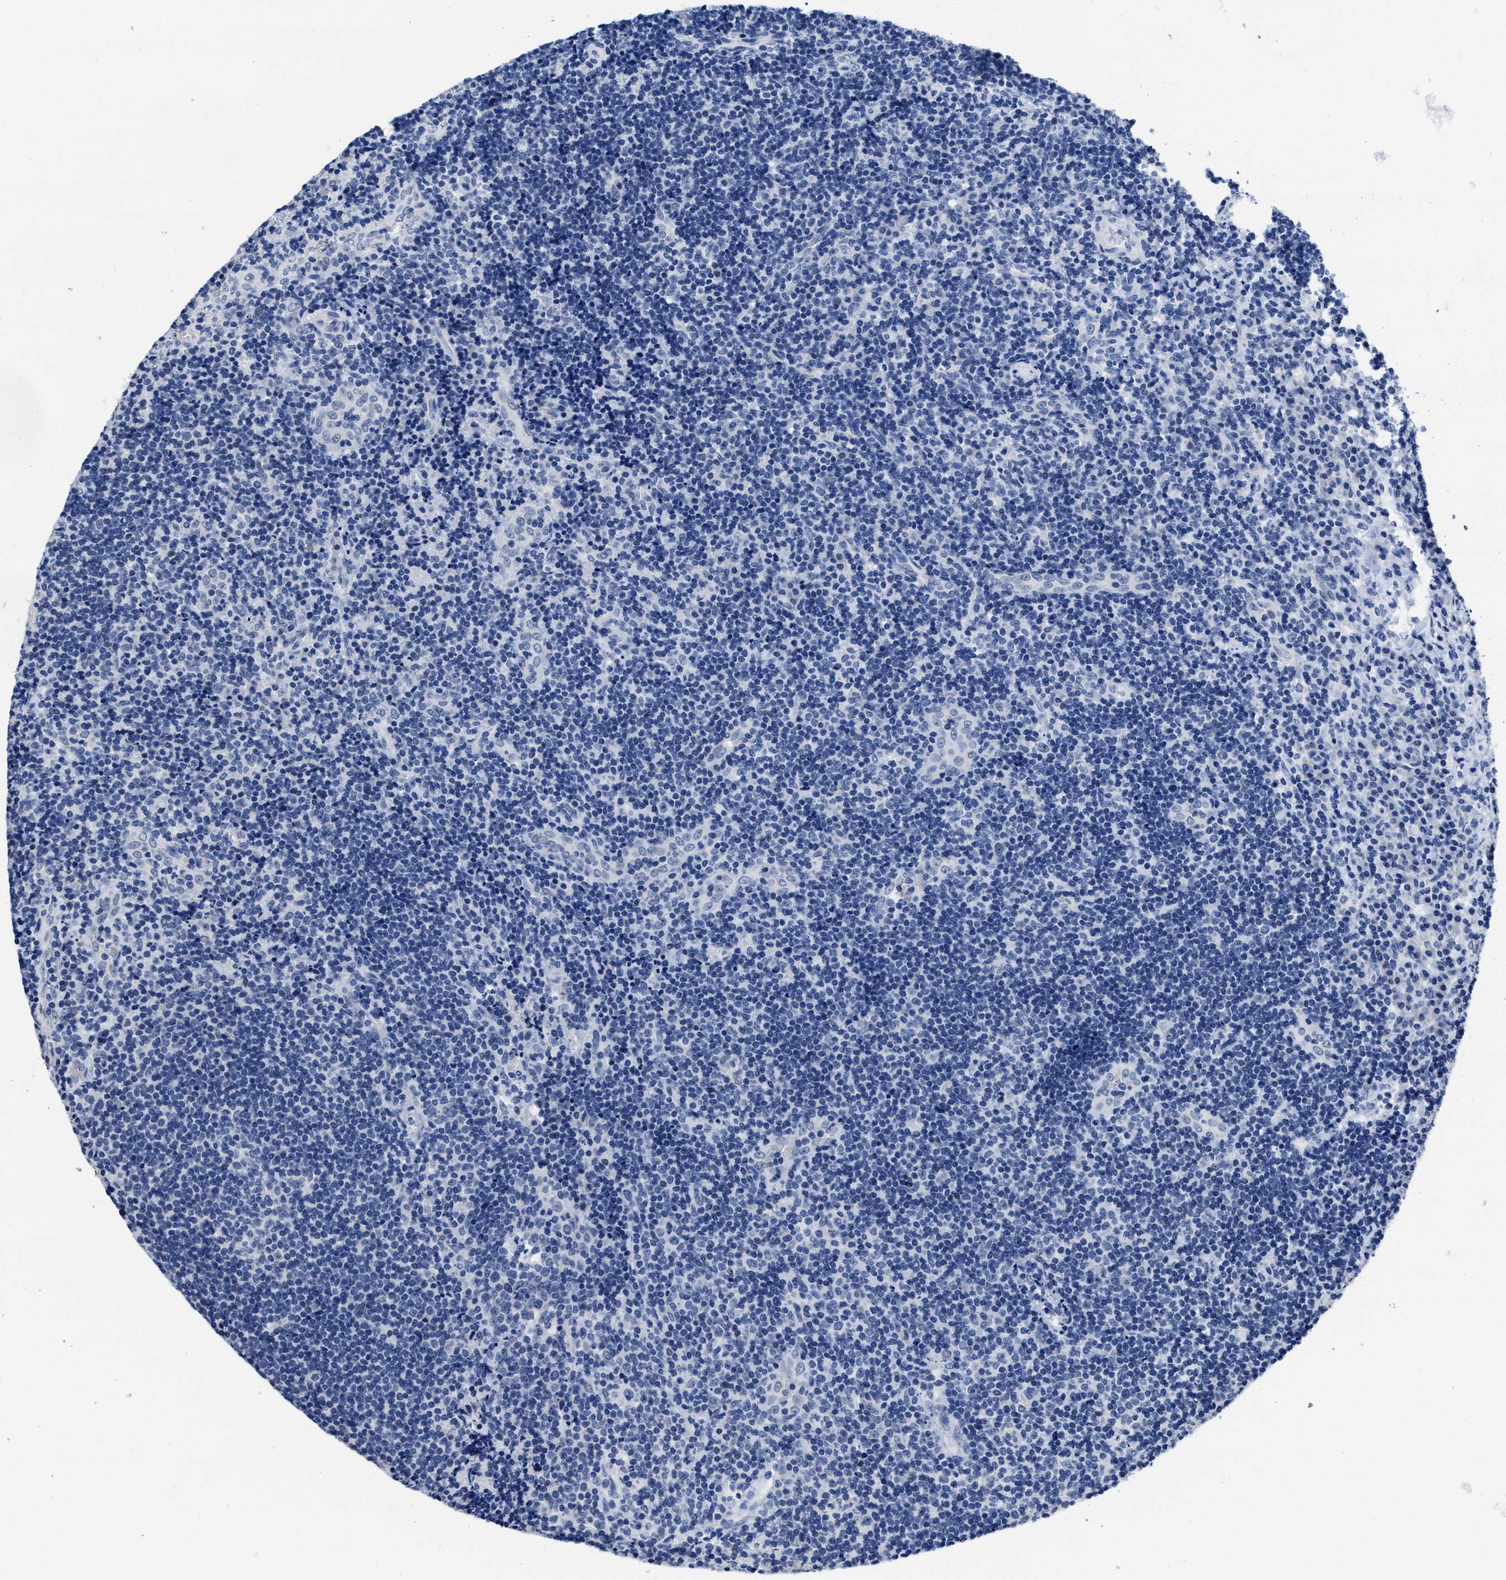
{"staining": {"intensity": "negative", "quantity": "none", "location": "none"}, "tissue": "lymphoma", "cell_type": "Tumor cells", "image_type": "cancer", "snomed": [{"axis": "morphology", "description": "Malignant lymphoma, non-Hodgkin's type, High grade"}, {"axis": "topography", "description": "Tonsil"}], "caption": "DAB (3,3'-diaminobenzidine) immunohistochemical staining of human lymphoma shows no significant staining in tumor cells.", "gene": "HOOK1", "patient": {"sex": "female", "age": 36}}